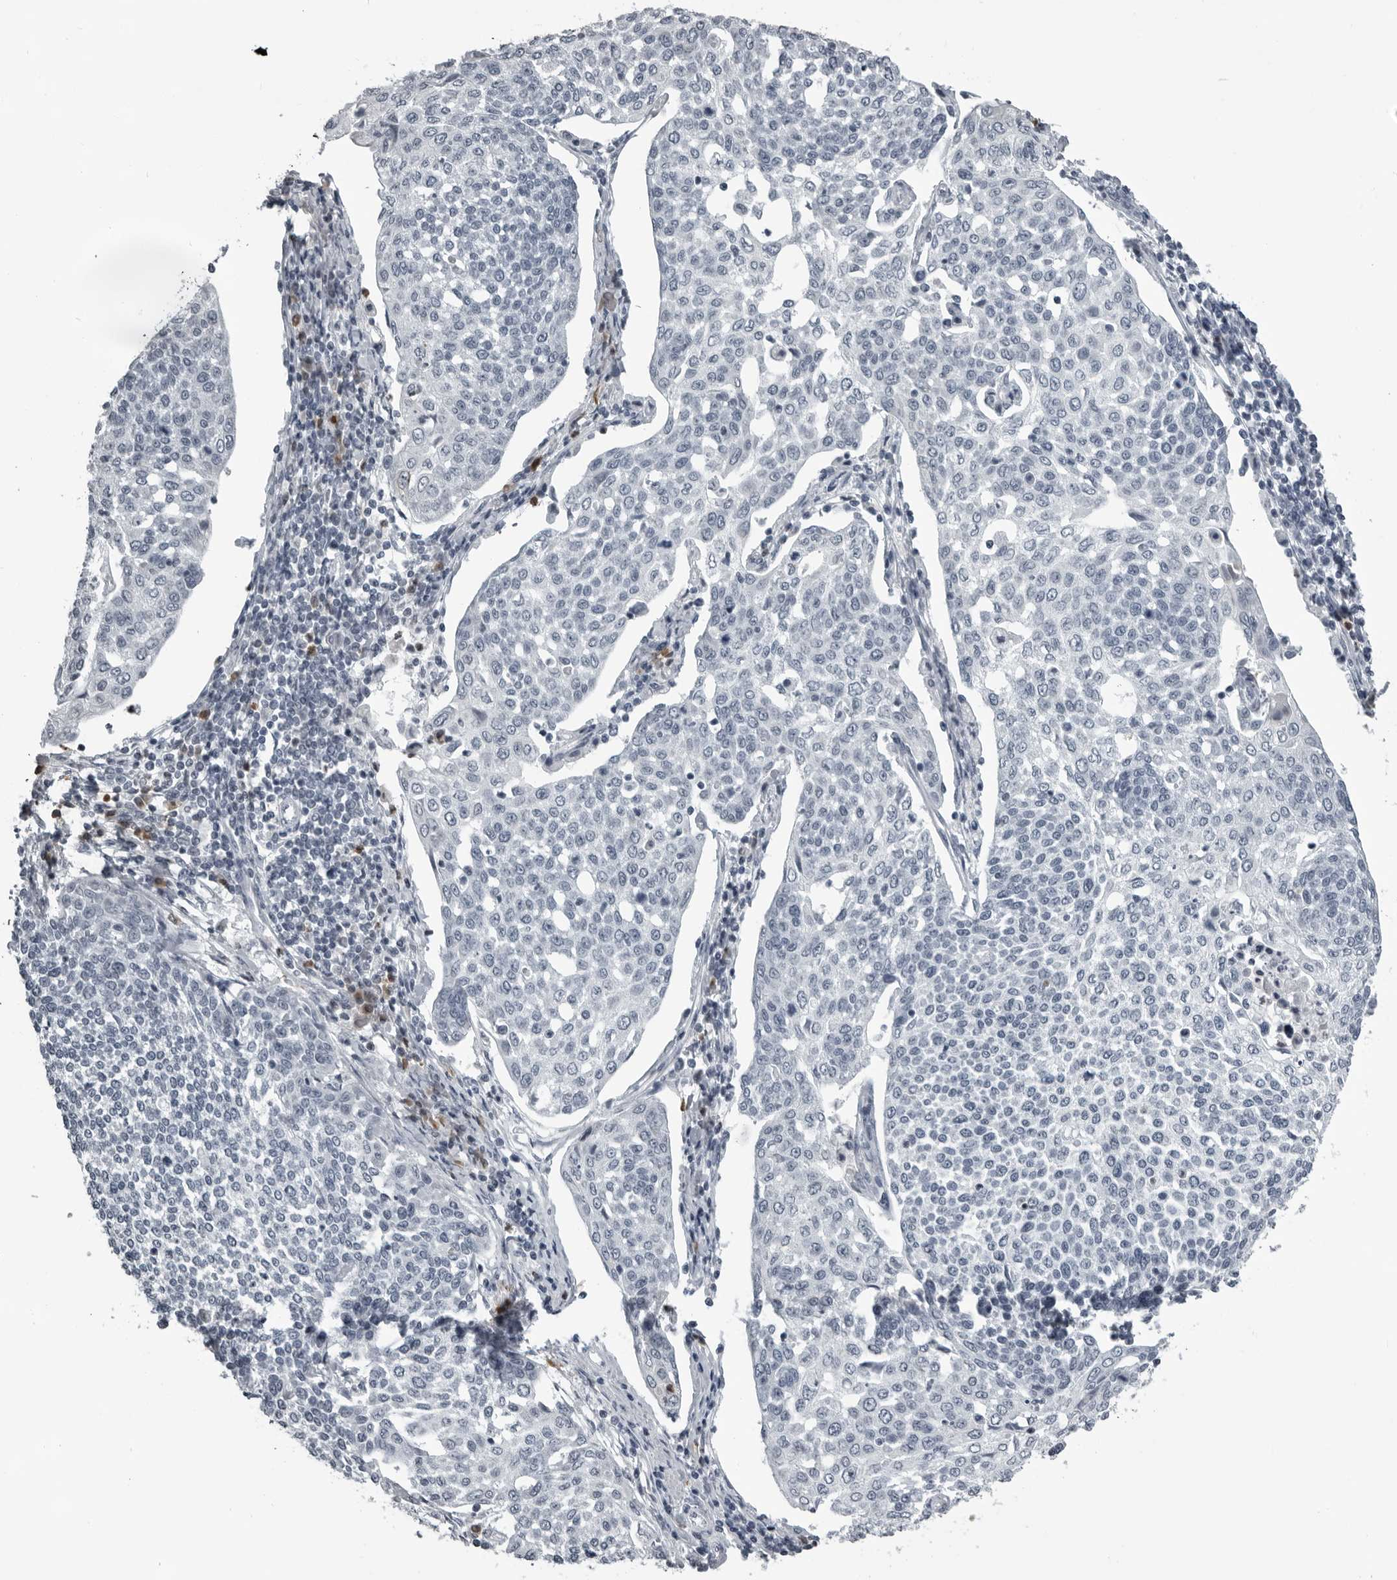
{"staining": {"intensity": "negative", "quantity": "none", "location": "none"}, "tissue": "cervical cancer", "cell_type": "Tumor cells", "image_type": "cancer", "snomed": [{"axis": "morphology", "description": "Squamous cell carcinoma, NOS"}, {"axis": "topography", "description": "Cervix"}], "caption": "Tumor cells are negative for protein expression in human cervical cancer. The staining was performed using DAB (3,3'-diaminobenzidine) to visualize the protein expression in brown, while the nuclei were stained in blue with hematoxylin (Magnification: 20x).", "gene": "RTCA", "patient": {"sex": "female", "age": 34}}